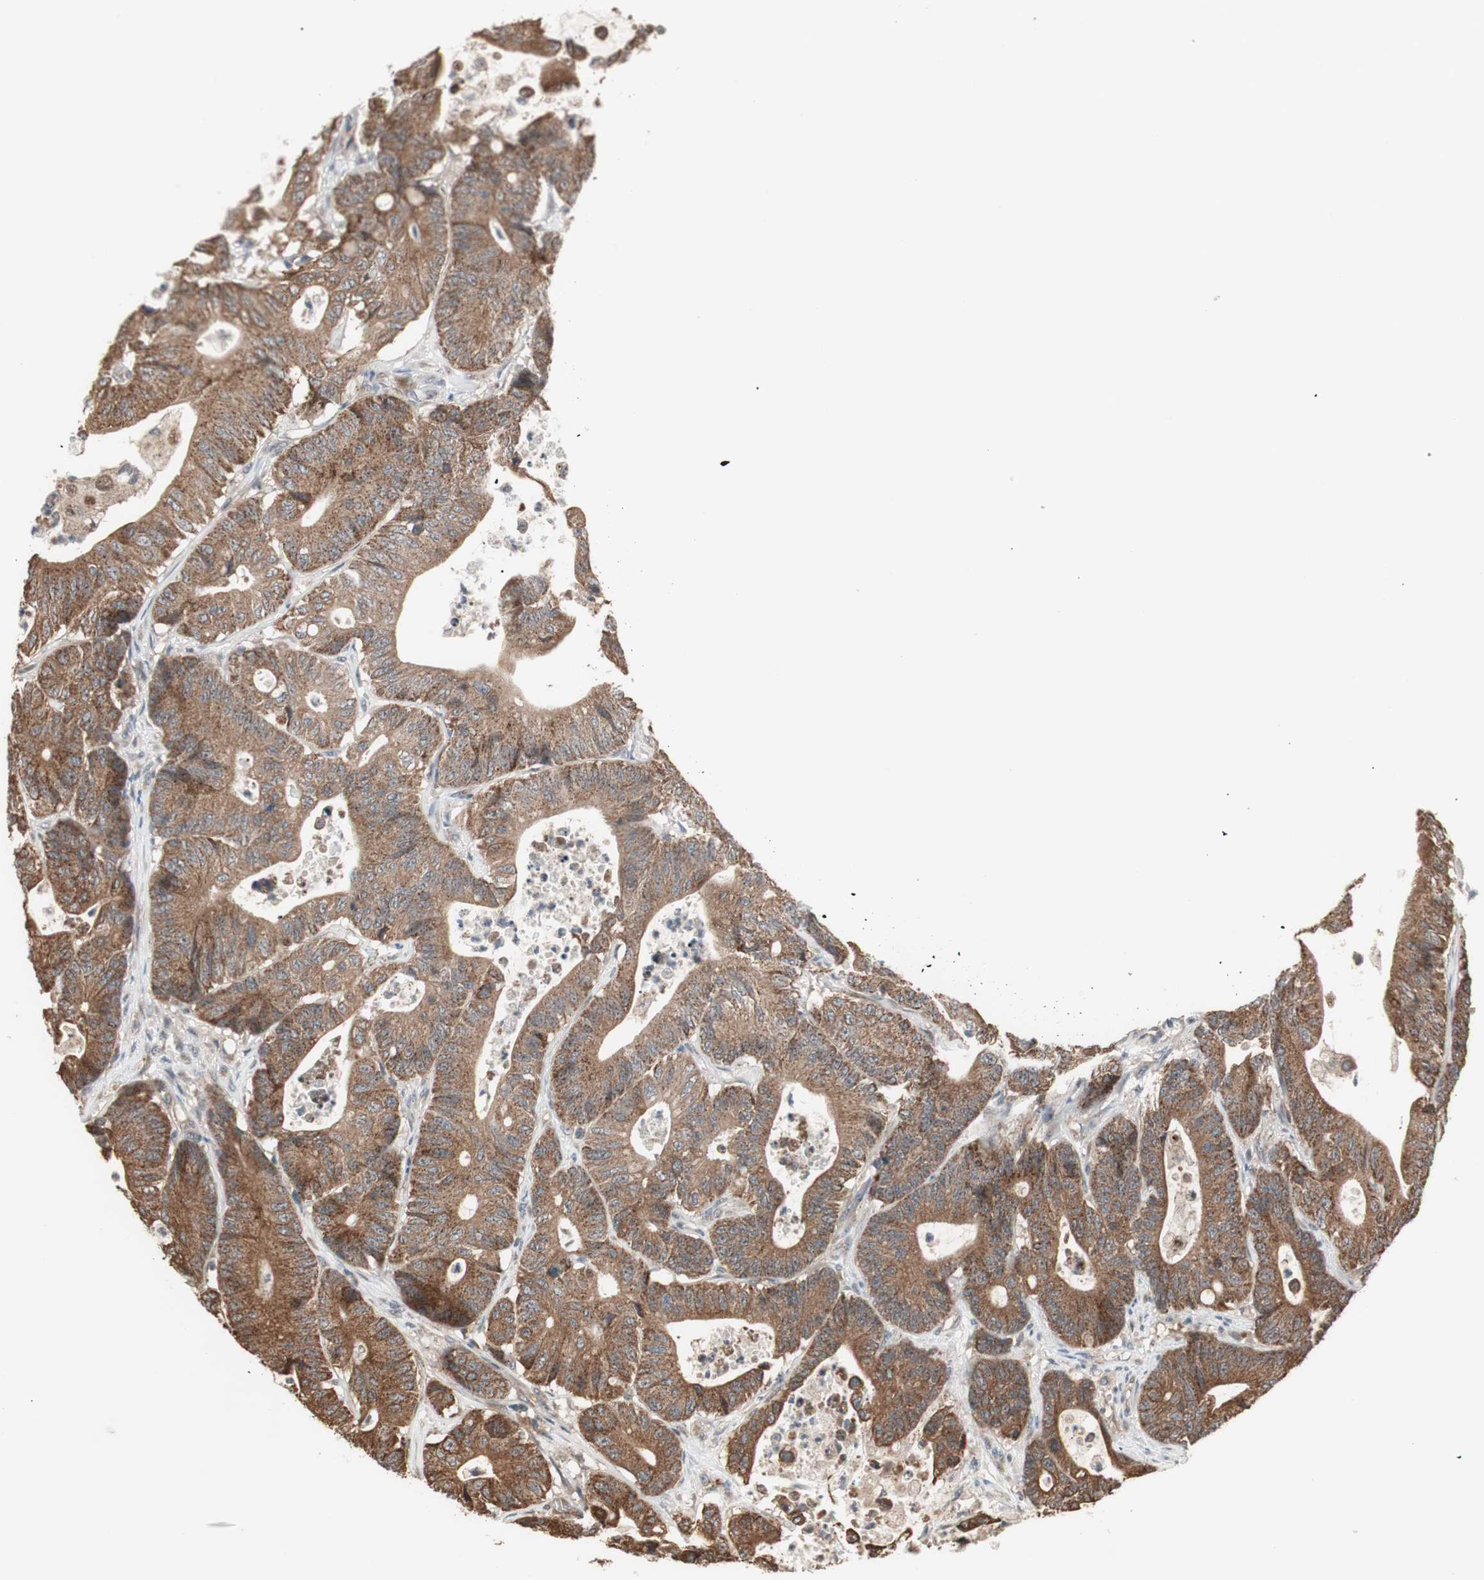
{"staining": {"intensity": "strong", "quantity": ">75%", "location": "cytoplasmic/membranous"}, "tissue": "colorectal cancer", "cell_type": "Tumor cells", "image_type": "cancer", "snomed": [{"axis": "morphology", "description": "Adenocarcinoma, NOS"}, {"axis": "topography", "description": "Colon"}], "caption": "Tumor cells demonstrate high levels of strong cytoplasmic/membranous positivity in about >75% of cells in colorectal cancer (adenocarcinoma).", "gene": "FBXO5", "patient": {"sex": "female", "age": 84}}